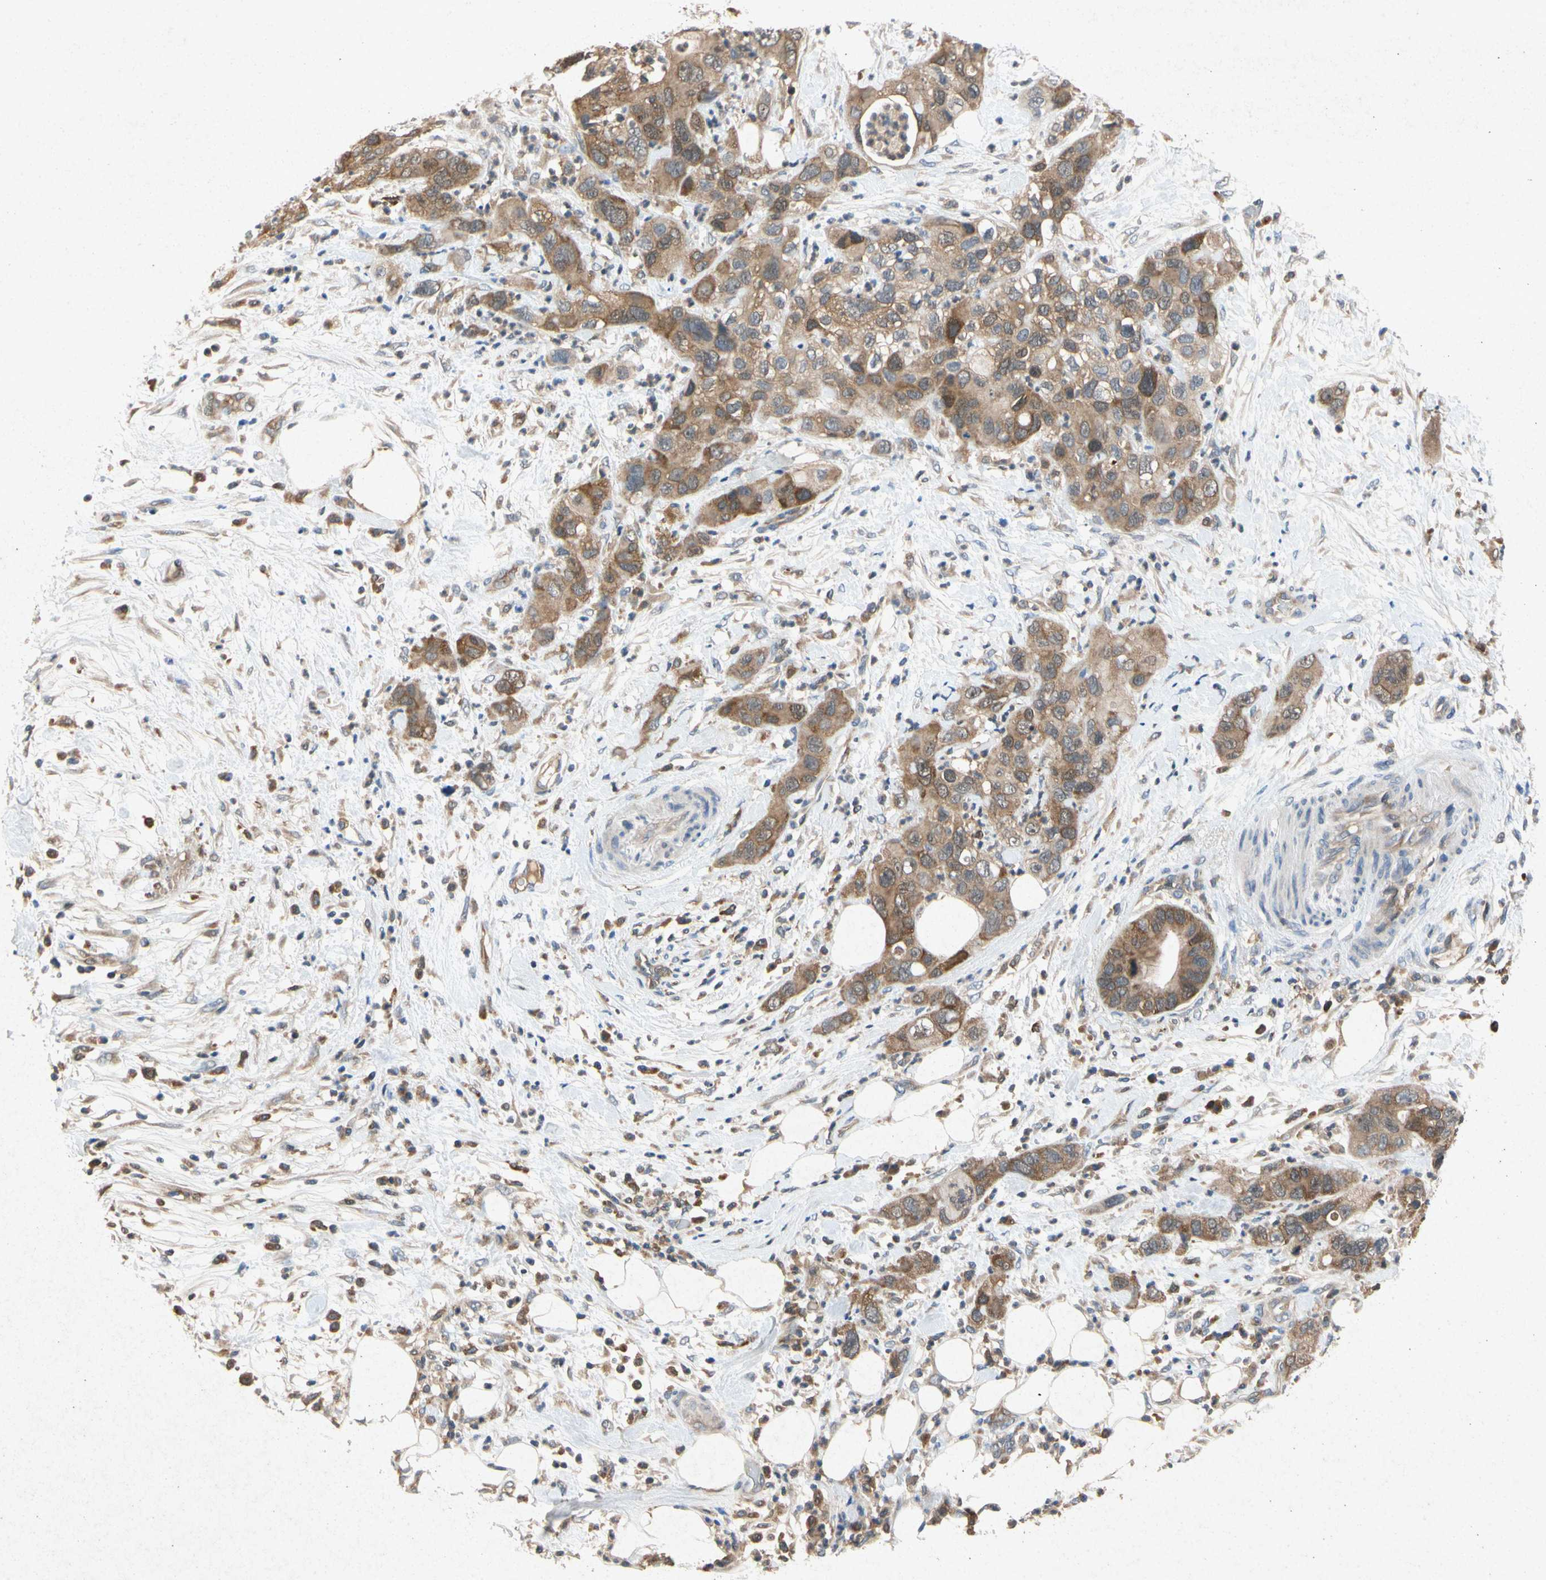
{"staining": {"intensity": "moderate", "quantity": ">75%", "location": "cytoplasmic/membranous"}, "tissue": "pancreatic cancer", "cell_type": "Tumor cells", "image_type": "cancer", "snomed": [{"axis": "morphology", "description": "Adenocarcinoma, NOS"}, {"axis": "topography", "description": "Pancreas"}], "caption": "This is an image of immunohistochemistry (IHC) staining of pancreatic cancer (adenocarcinoma), which shows moderate positivity in the cytoplasmic/membranous of tumor cells.", "gene": "RPS6KA1", "patient": {"sex": "female", "age": 71}}